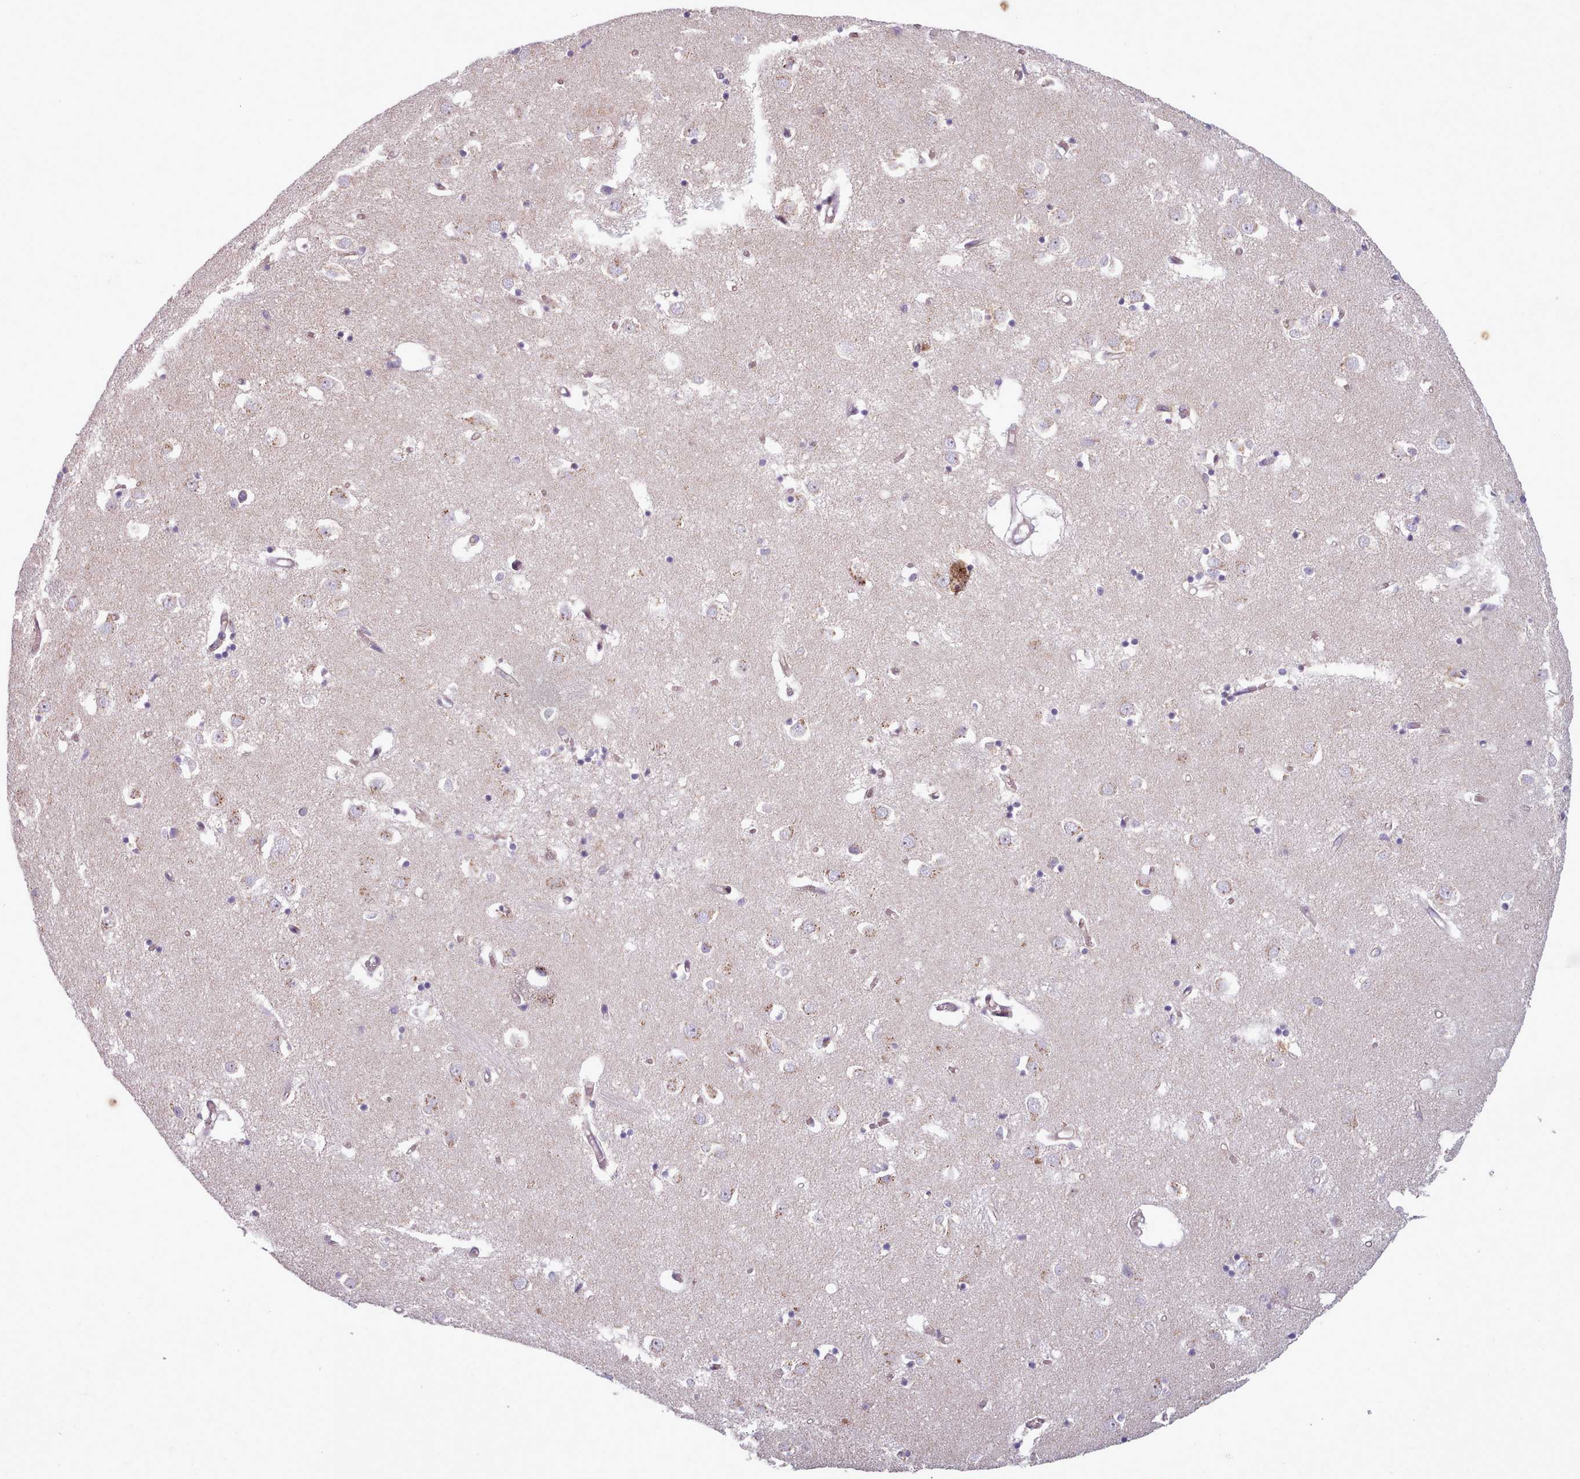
{"staining": {"intensity": "weak", "quantity": "<25%", "location": "cytoplasmic/membranous"}, "tissue": "caudate", "cell_type": "Glial cells", "image_type": "normal", "snomed": [{"axis": "morphology", "description": "Normal tissue, NOS"}, {"axis": "topography", "description": "Lateral ventricle wall"}], "caption": "Histopathology image shows no protein staining in glial cells of unremarkable caudate. (DAB (3,3'-diaminobenzidine) immunohistochemistry, high magnification).", "gene": "SLC52A3", "patient": {"sex": "male", "age": 70}}